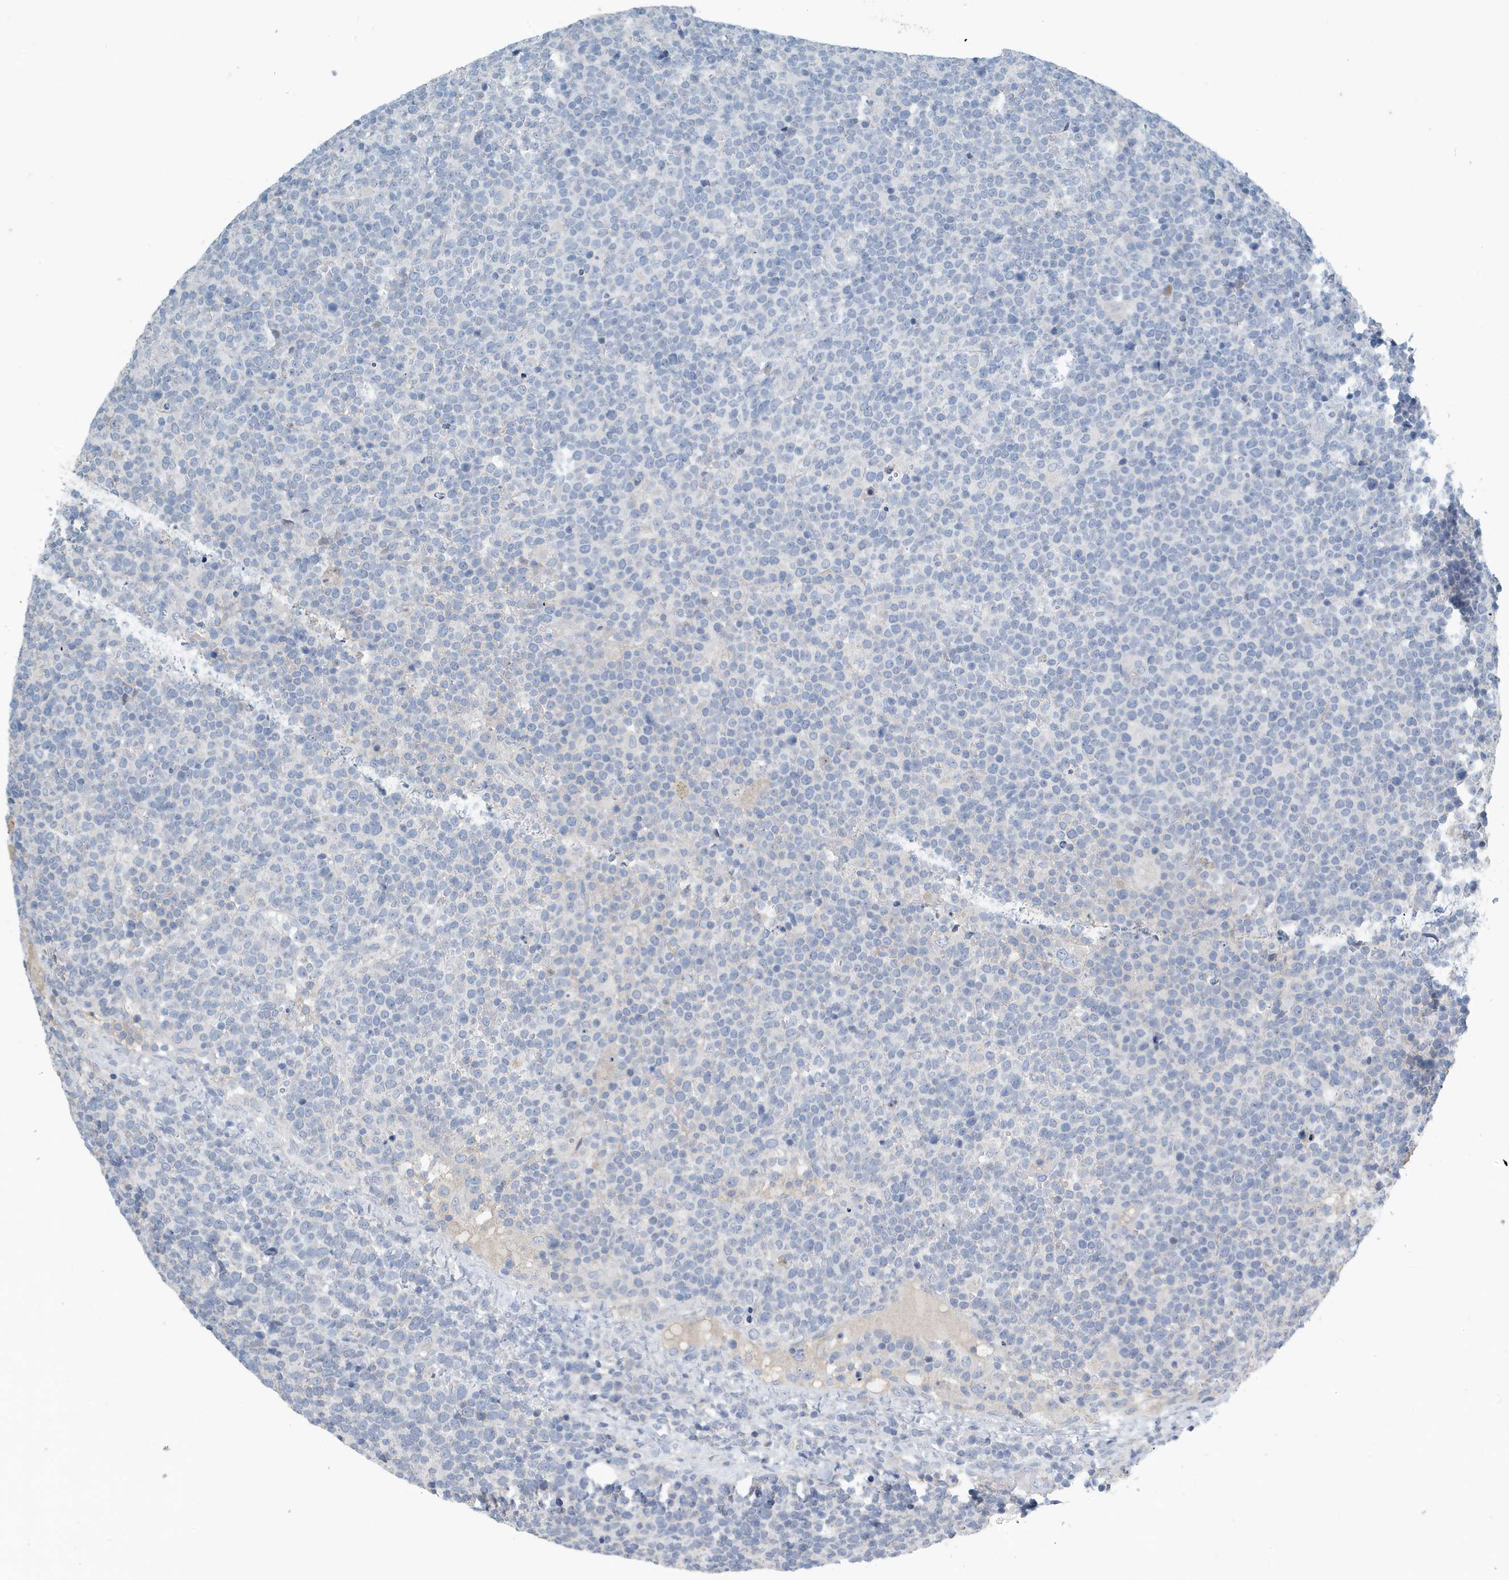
{"staining": {"intensity": "negative", "quantity": "none", "location": "none"}, "tissue": "lymphoma", "cell_type": "Tumor cells", "image_type": "cancer", "snomed": [{"axis": "morphology", "description": "Malignant lymphoma, non-Hodgkin's type, High grade"}, {"axis": "topography", "description": "Lymph node"}], "caption": "This image is of lymphoma stained with IHC to label a protein in brown with the nuclei are counter-stained blue. There is no staining in tumor cells.", "gene": "UGT2B4", "patient": {"sex": "male", "age": 61}}